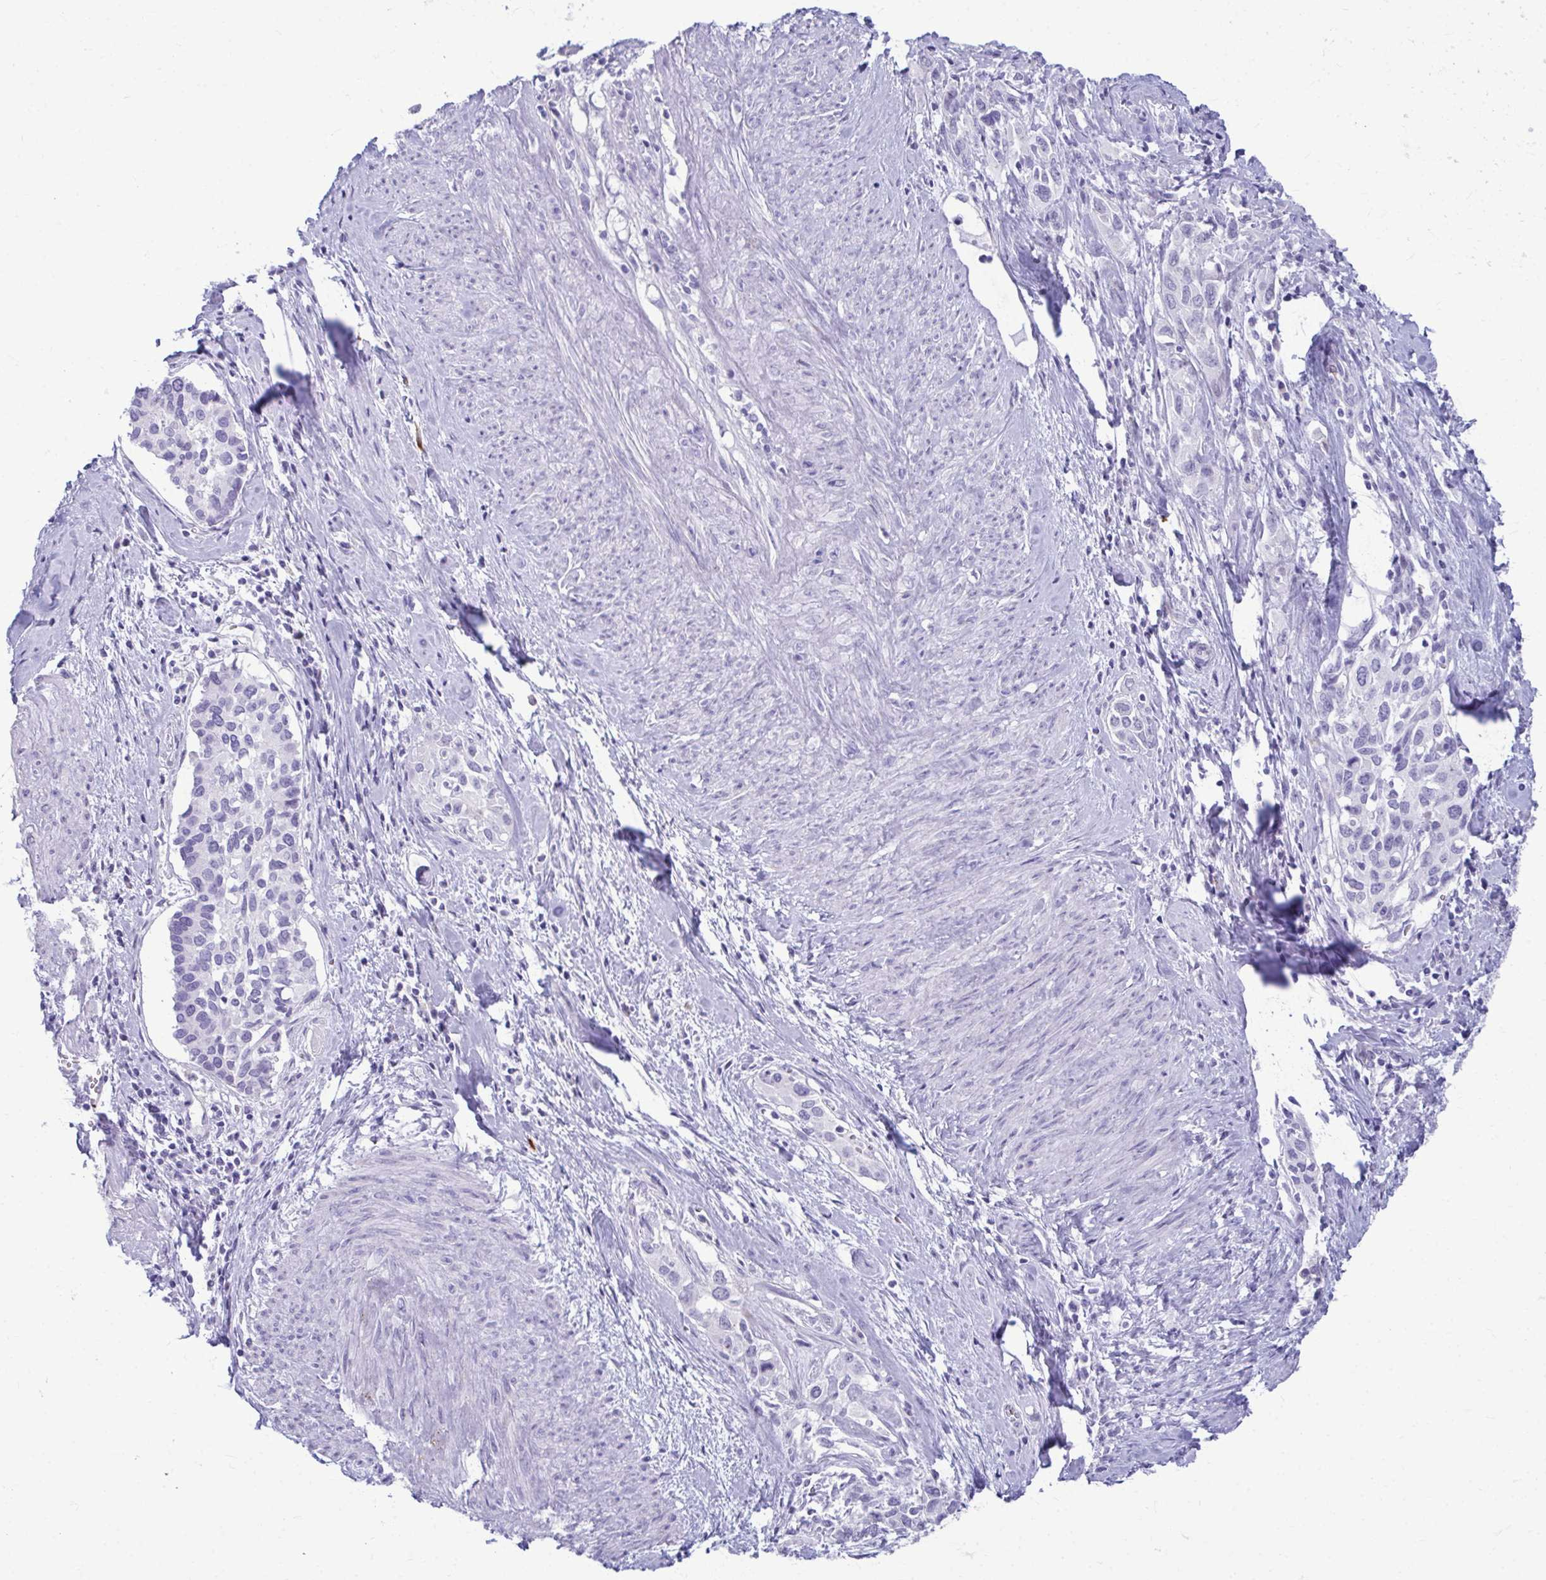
{"staining": {"intensity": "negative", "quantity": "none", "location": "none"}, "tissue": "cervical cancer", "cell_type": "Tumor cells", "image_type": "cancer", "snomed": [{"axis": "morphology", "description": "Squamous cell carcinoma, NOS"}, {"axis": "topography", "description": "Cervix"}], "caption": "An immunohistochemistry (IHC) micrograph of cervical squamous cell carcinoma is shown. There is no staining in tumor cells of cervical squamous cell carcinoma.", "gene": "SERPINI1", "patient": {"sex": "female", "age": 51}}